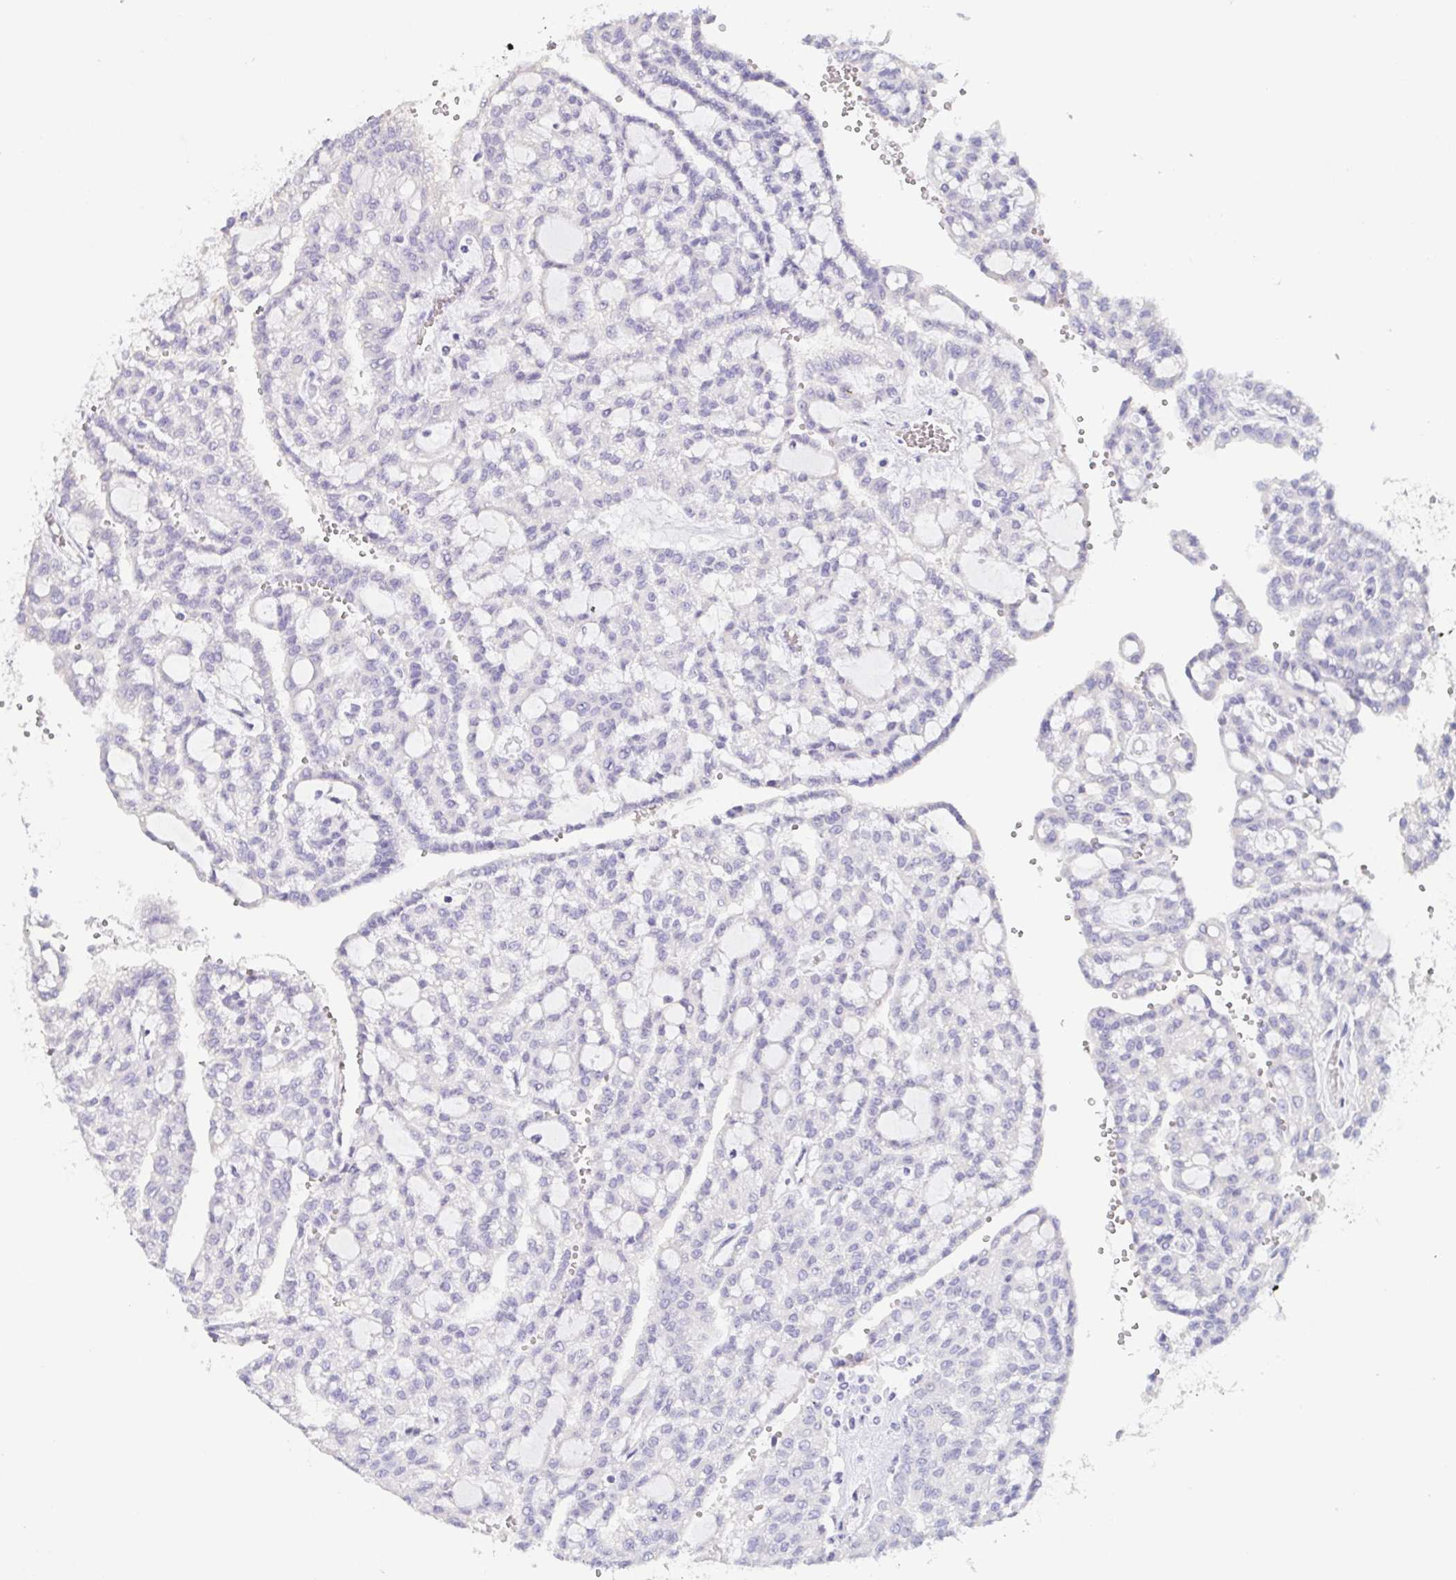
{"staining": {"intensity": "negative", "quantity": "none", "location": "none"}, "tissue": "renal cancer", "cell_type": "Tumor cells", "image_type": "cancer", "snomed": [{"axis": "morphology", "description": "Adenocarcinoma, NOS"}, {"axis": "topography", "description": "Kidney"}], "caption": "High power microscopy micrograph of an IHC micrograph of renal cancer, revealing no significant positivity in tumor cells.", "gene": "COL17A1", "patient": {"sex": "male", "age": 63}}